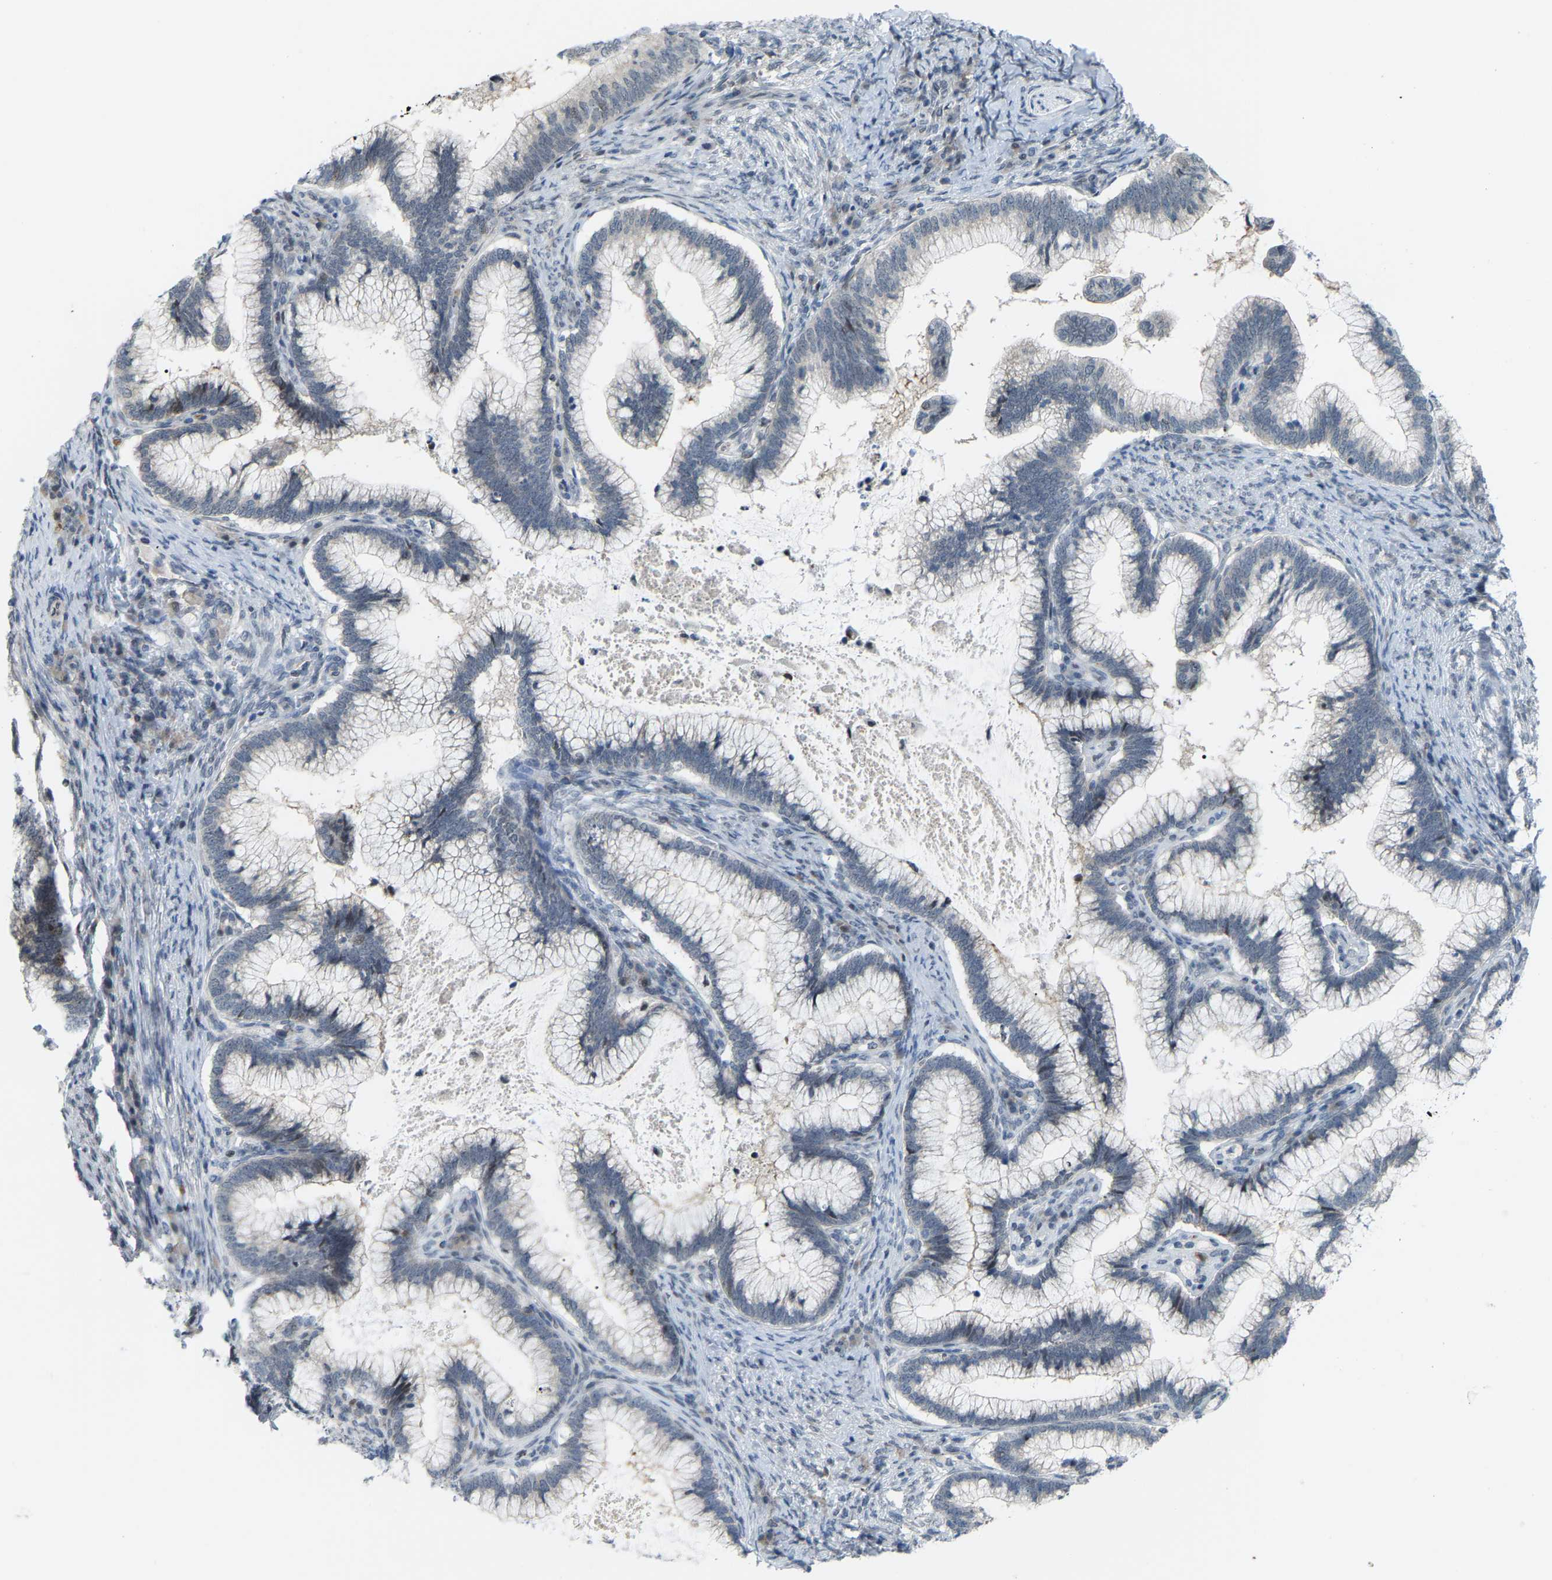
{"staining": {"intensity": "negative", "quantity": "none", "location": "none"}, "tissue": "cervical cancer", "cell_type": "Tumor cells", "image_type": "cancer", "snomed": [{"axis": "morphology", "description": "Adenocarcinoma, NOS"}, {"axis": "topography", "description": "Cervix"}], "caption": "This is an IHC photomicrograph of human adenocarcinoma (cervical). There is no expression in tumor cells.", "gene": "CROT", "patient": {"sex": "female", "age": 36}}